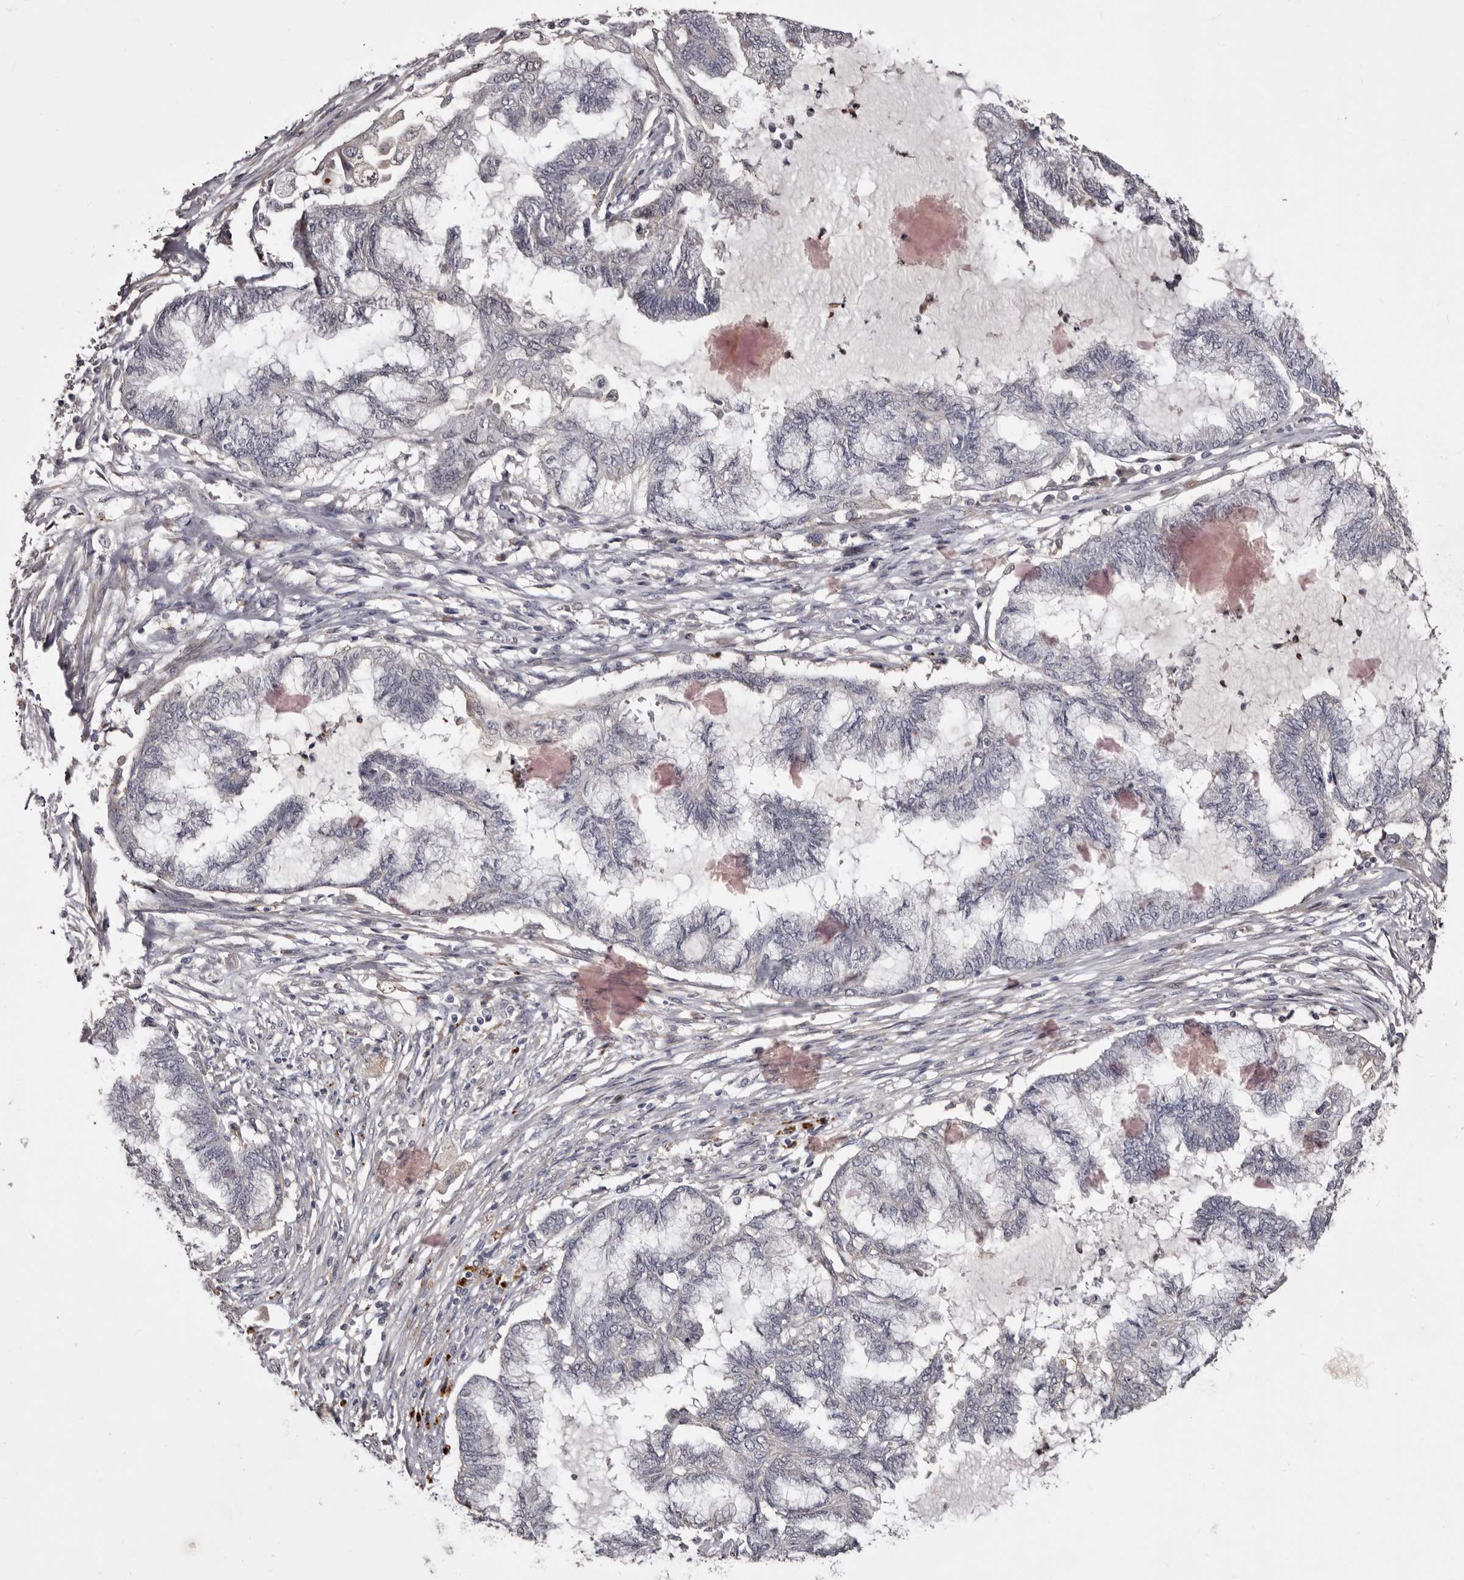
{"staining": {"intensity": "negative", "quantity": "none", "location": "none"}, "tissue": "endometrial cancer", "cell_type": "Tumor cells", "image_type": "cancer", "snomed": [{"axis": "morphology", "description": "Adenocarcinoma, NOS"}, {"axis": "topography", "description": "Endometrium"}], "caption": "IHC photomicrograph of neoplastic tissue: adenocarcinoma (endometrial) stained with DAB (3,3'-diaminobenzidine) reveals no significant protein expression in tumor cells.", "gene": "SLC10A4", "patient": {"sex": "female", "age": 86}}